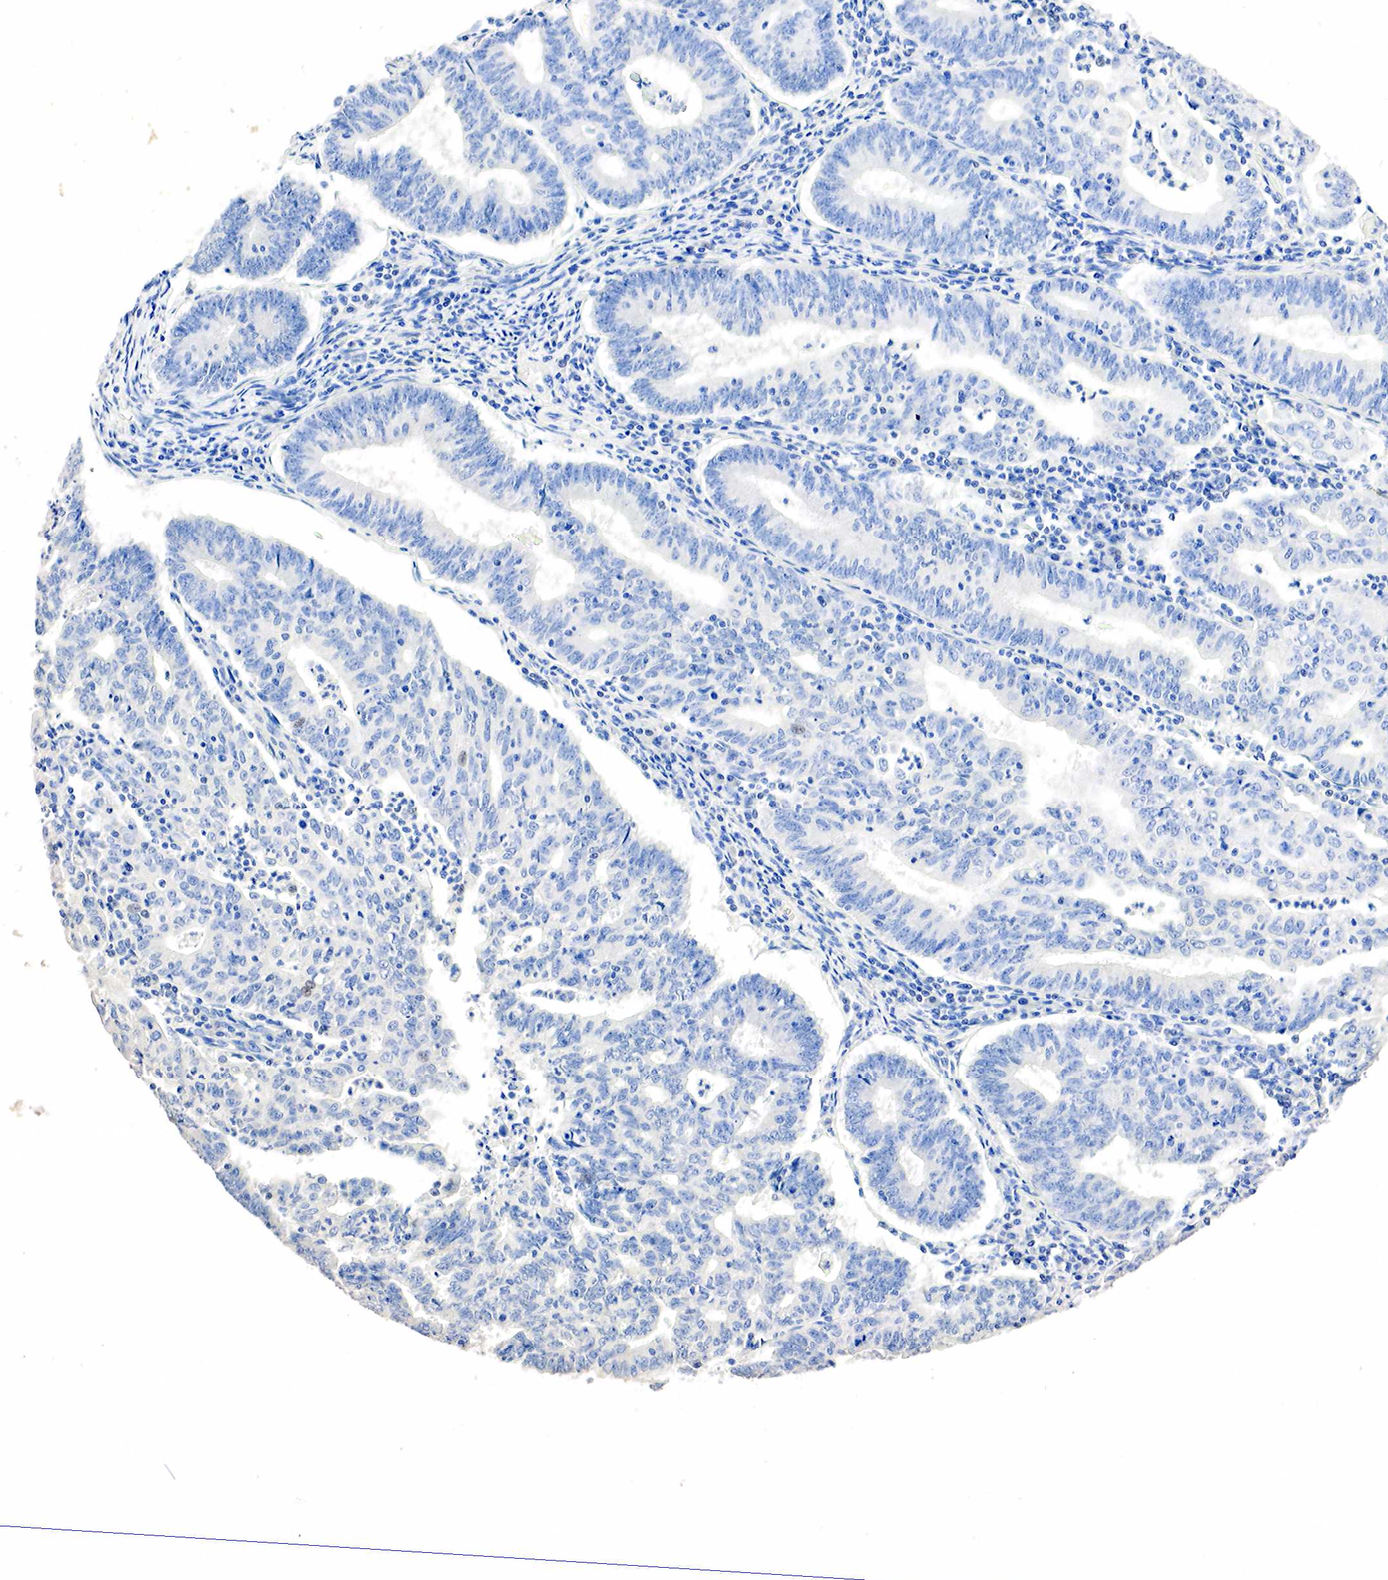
{"staining": {"intensity": "negative", "quantity": "none", "location": "none"}, "tissue": "endometrial cancer", "cell_type": "Tumor cells", "image_type": "cancer", "snomed": [{"axis": "morphology", "description": "Adenocarcinoma, NOS"}, {"axis": "topography", "description": "Endometrium"}], "caption": "Tumor cells show no significant protein positivity in adenocarcinoma (endometrial). Brightfield microscopy of immunohistochemistry (IHC) stained with DAB (3,3'-diaminobenzidine) (brown) and hematoxylin (blue), captured at high magnification.", "gene": "SST", "patient": {"sex": "female", "age": 60}}